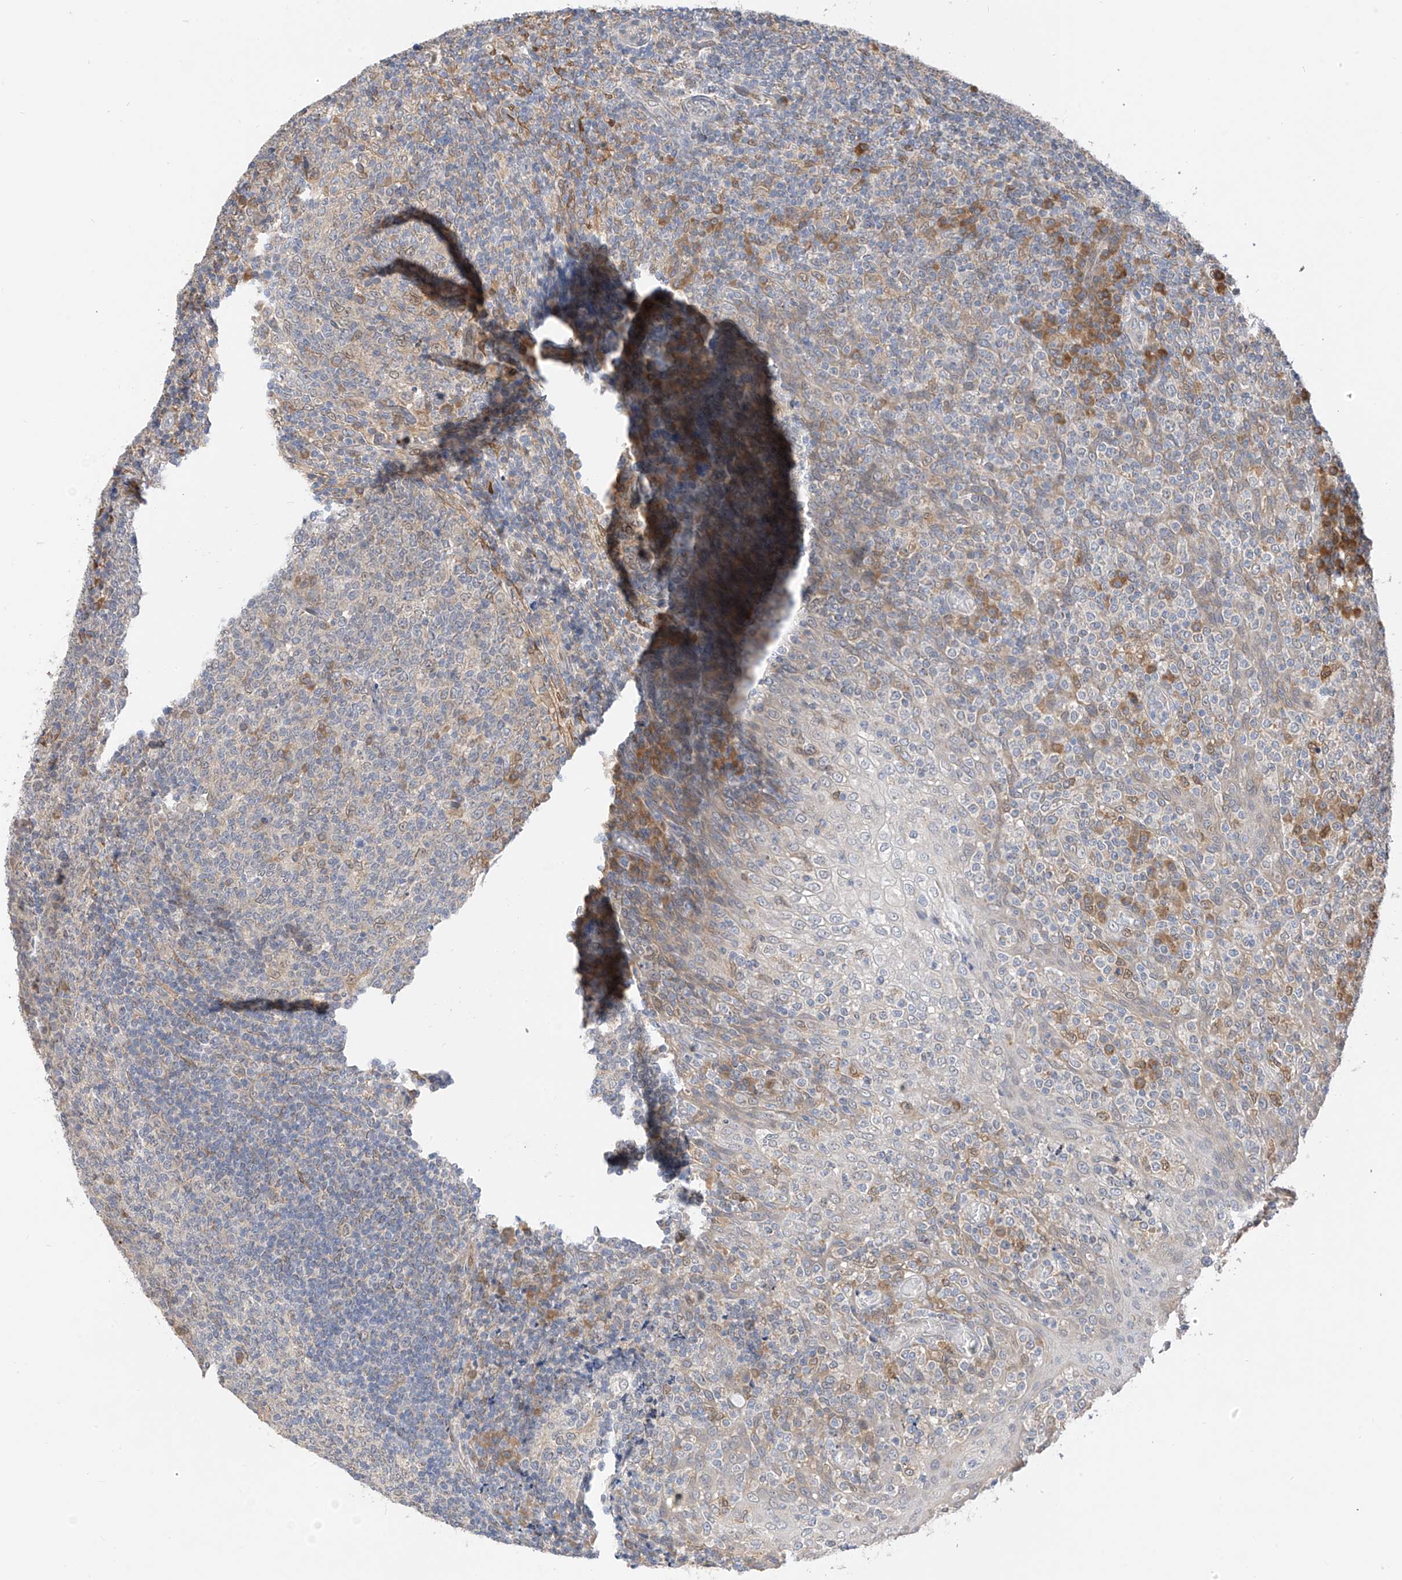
{"staining": {"intensity": "moderate", "quantity": "<25%", "location": "cytoplasmic/membranous"}, "tissue": "tonsil", "cell_type": "Germinal center cells", "image_type": "normal", "snomed": [{"axis": "morphology", "description": "Normal tissue, NOS"}, {"axis": "topography", "description": "Tonsil"}], "caption": "Protein expression analysis of normal tonsil exhibits moderate cytoplasmic/membranous expression in approximately <25% of germinal center cells.", "gene": "PPA2", "patient": {"sex": "female", "age": 19}}